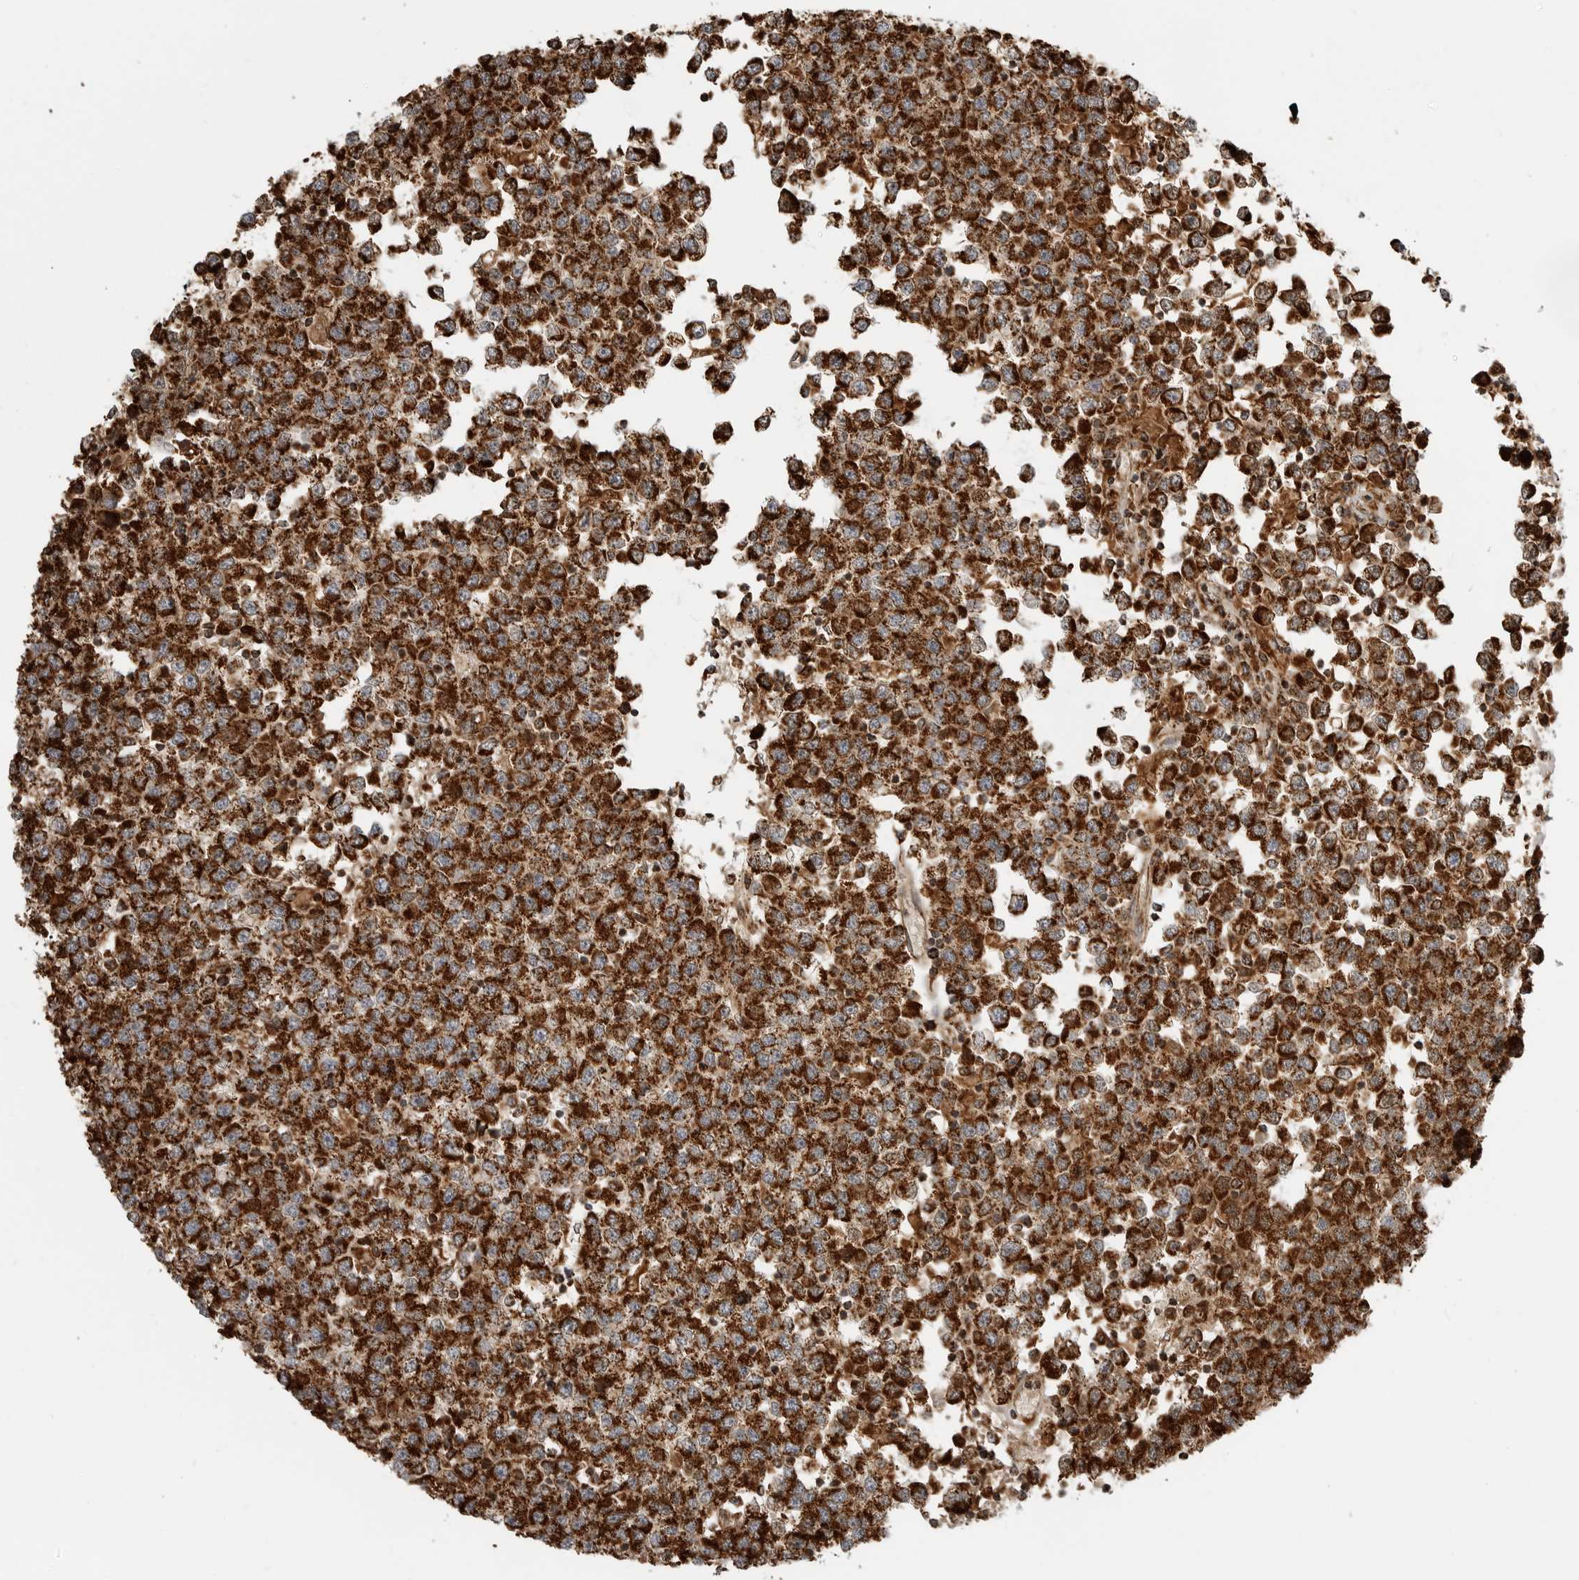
{"staining": {"intensity": "strong", "quantity": ">75%", "location": "cytoplasmic/membranous"}, "tissue": "testis cancer", "cell_type": "Tumor cells", "image_type": "cancer", "snomed": [{"axis": "morphology", "description": "Seminoma, NOS"}, {"axis": "topography", "description": "Testis"}], "caption": "IHC staining of testis cancer, which exhibits high levels of strong cytoplasmic/membranous expression in about >75% of tumor cells indicating strong cytoplasmic/membranous protein expression. The staining was performed using DAB (3,3'-diaminobenzidine) (brown) for protein detection and nuclei were counterstained in hematoxylin (blue).", "gene": "BMP2K", "patient": {"sex": "male", "age": 65}}